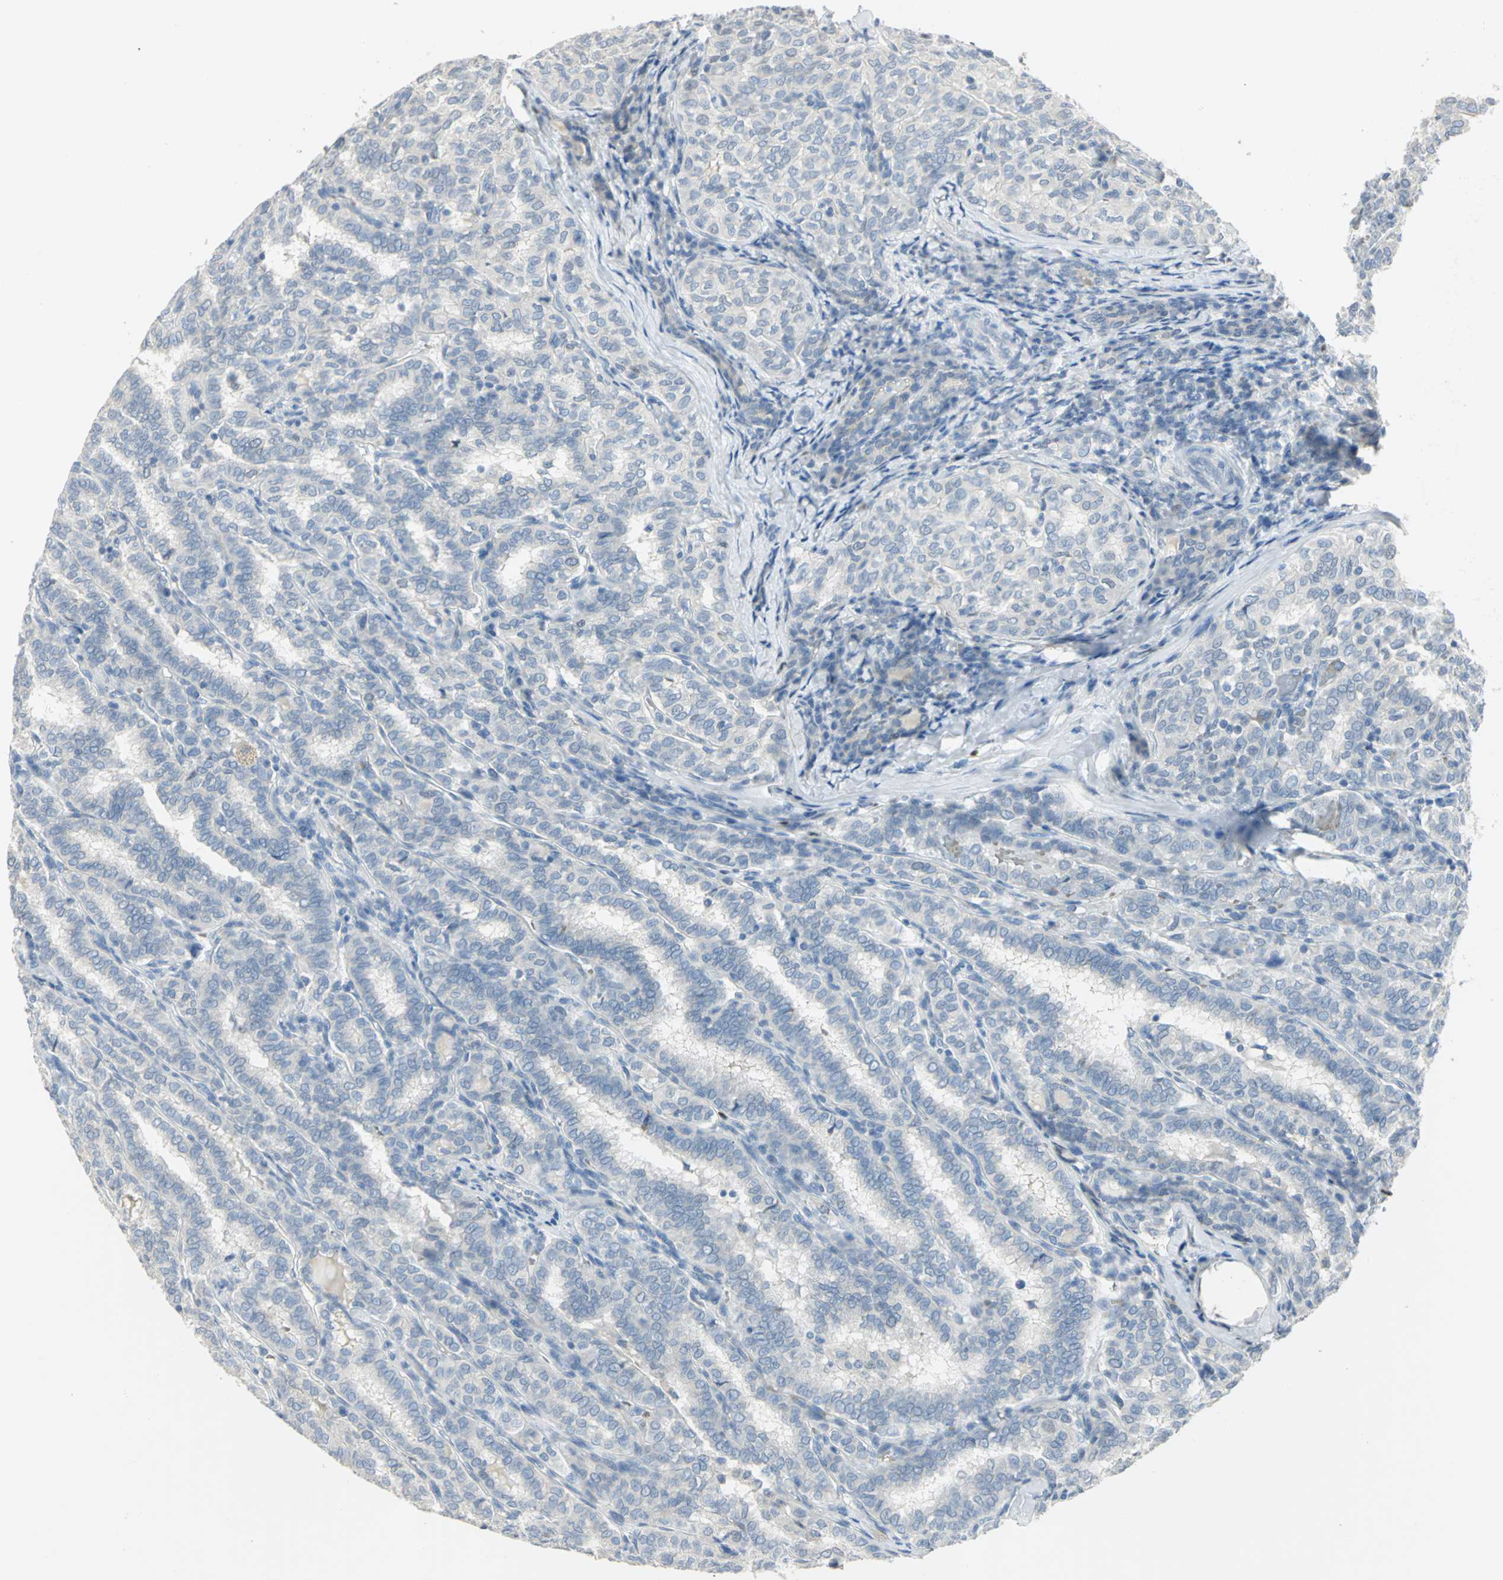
{"staining": {"intensity": "negative", "quantity": "none", "location": "none"}, "tissue": "thyroid cancer", "cell_type": "Tumor cells", "image_type": "cancer", "snomed": [{"axis": "morphology", "description": "Papillary adenocarcinoma, NOS"}, {"axis": "topography", "description": "Thyroid gland"}], "caption": "High power microscopy histopathology image of an IHC micrograph of thyroid cancer, revealing no significant expression in tumor cells.", "gene": "BCL6", "patient": {"sex": "female", "age": 30}}